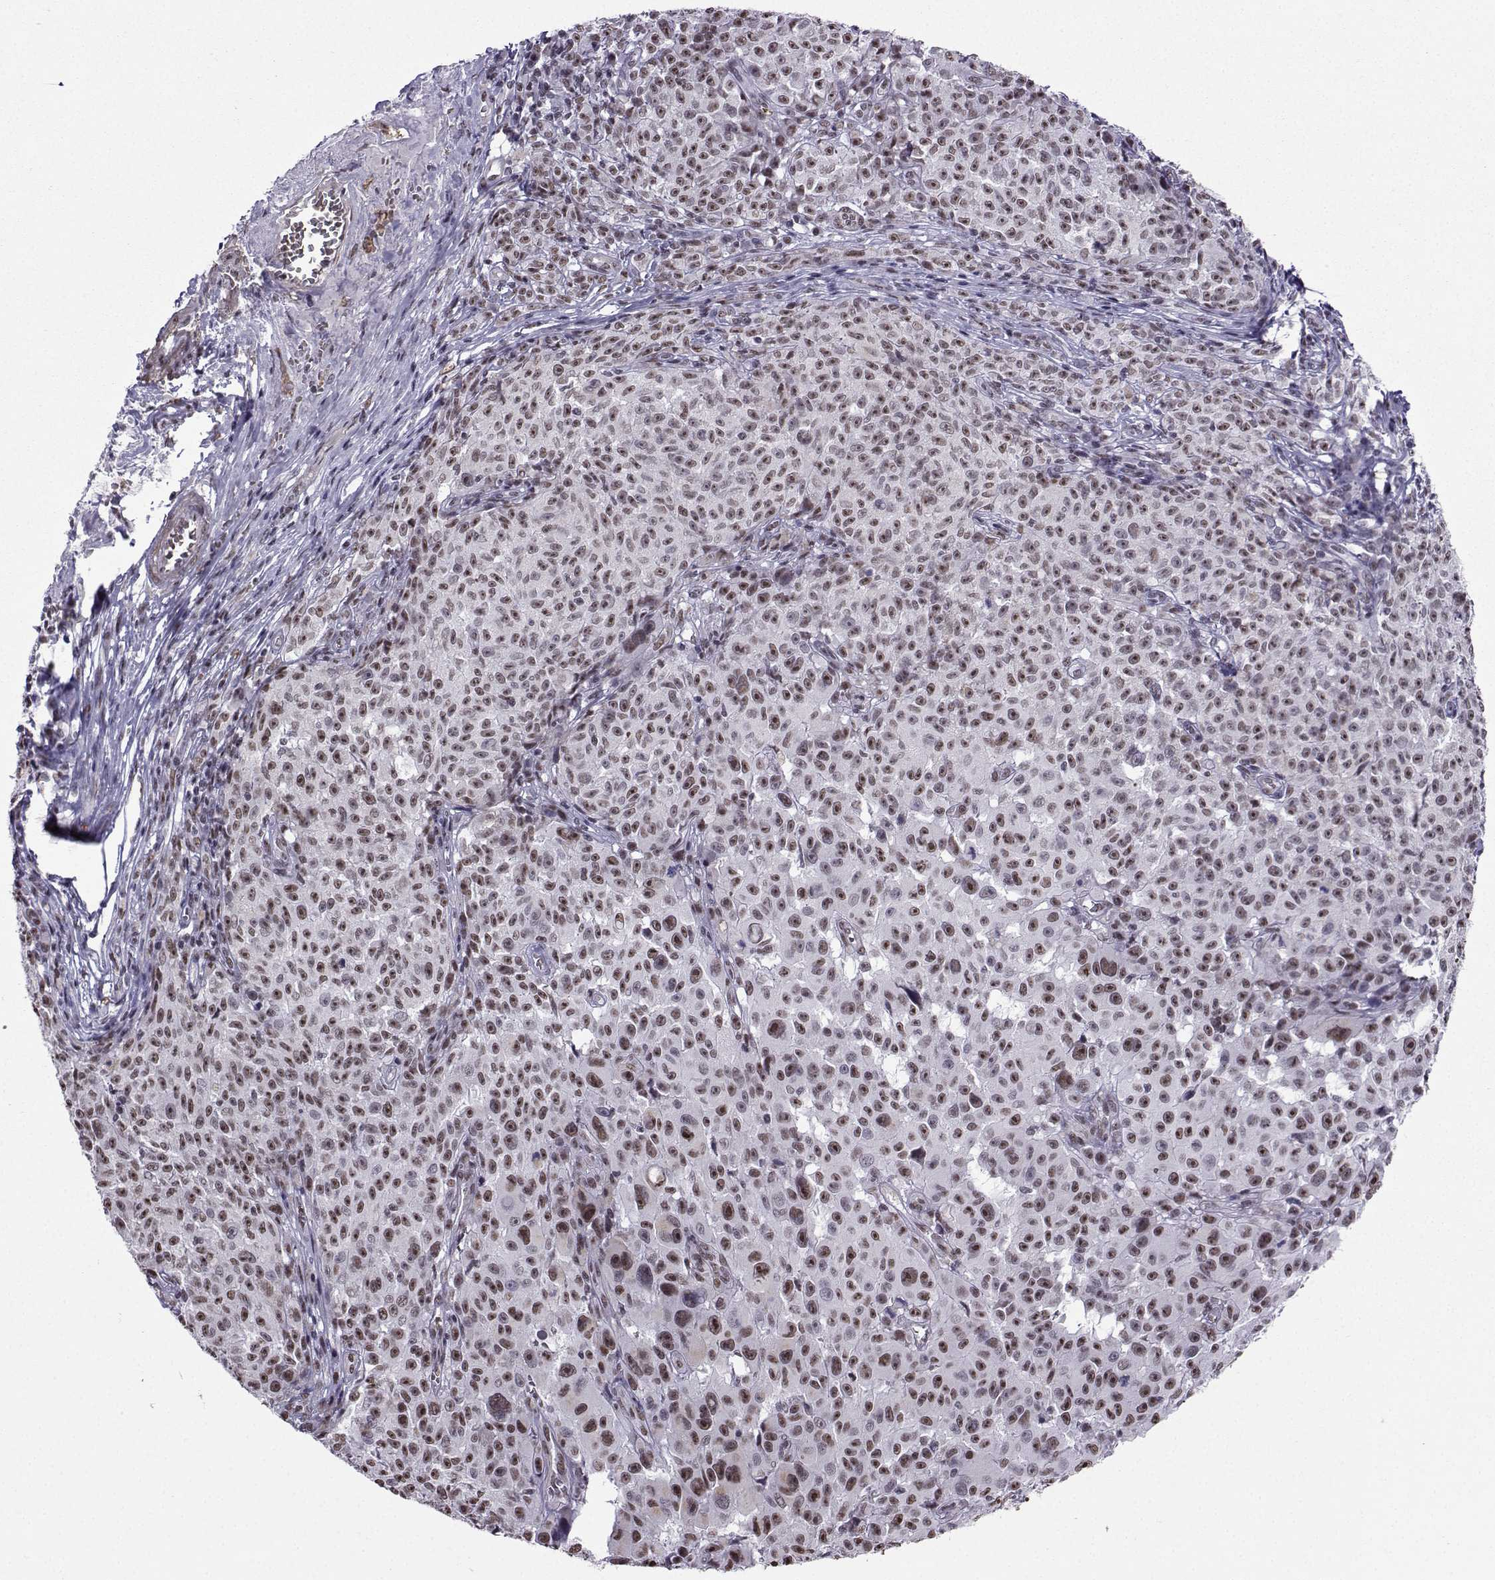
{"staining": {"intensity": "weak", "quantity": ">75%", "location": "nuclear"}, "tissue": "melanoma", "cell_type": "Tumor cells", "image_type": "cancer", "snomed": [{"axis": "morphology", "description": "Malignant melanoma, NOS"}, {"axis": "topography", "description": "Skin"}], "caption": "High-magnification brightfield microscopy of malignant melanoma stained with DAB (3,3'-diaminobenzidine) (brown) and counterstained with hematoxylin (blue). tumor cells exhibit weak nuclear staining is appreciated in approximately>75% of cells. (DAB IHC with brightfield microscopy, high magnification).", "gene": "CCNK", "patient": {"sex": "female", "age": 82}}